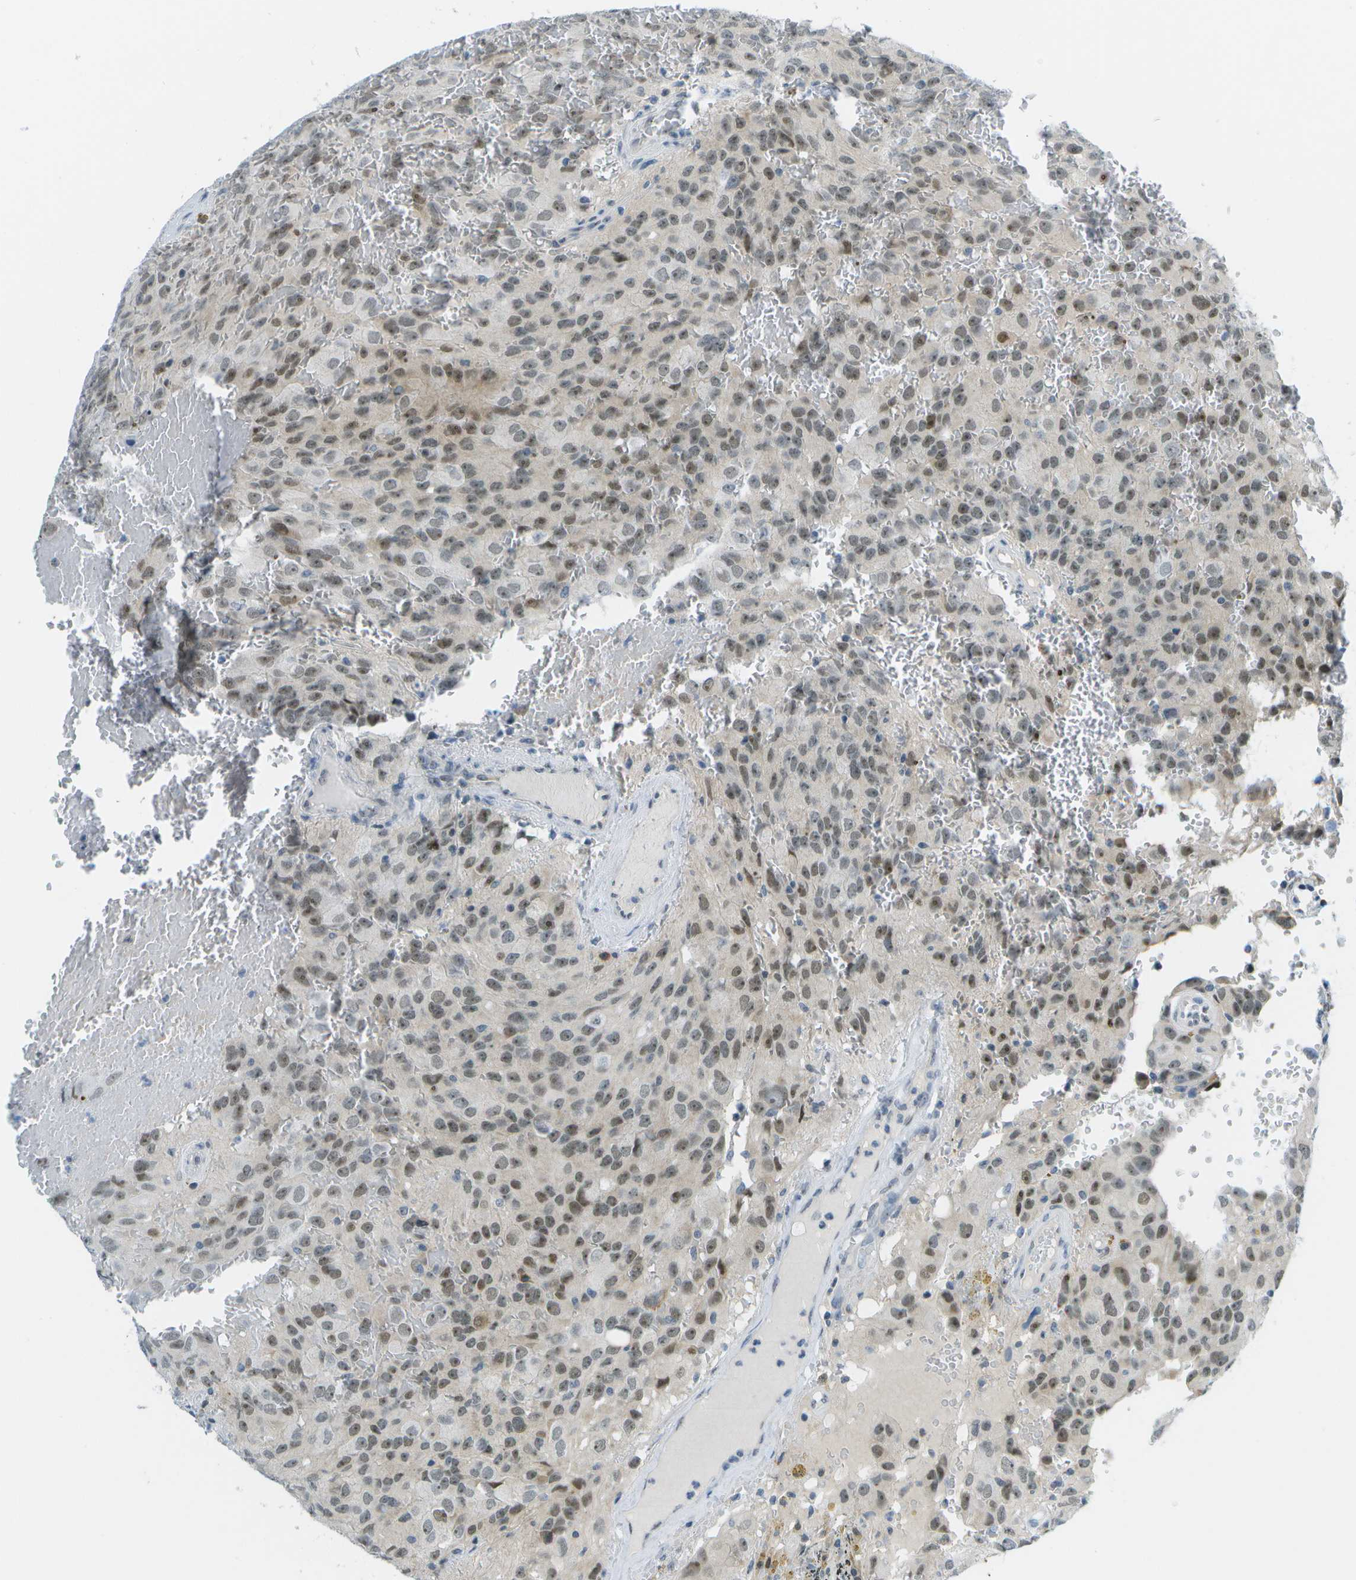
{"staining": {"intensity": "weak", "quantity": ">75%", "location": "nuclear"}, "tissue": "glioma", "cell_type": "Tumor cells", "image_type": "cancer", "snomed": [{"axis": "morphology", "description": "Glioma, malignant, High grade"}, {"axis": "topography", "description": "Brain"}], "caption": "Immunohistochemistry (IHC) micrograph of human glioma stained for a protein (brown), which shows low levels of weak nuclear staining in approximately >75% of tumor cells.", "gene": "PITHD1", "patient": {"sex": "male", "age": 32}}